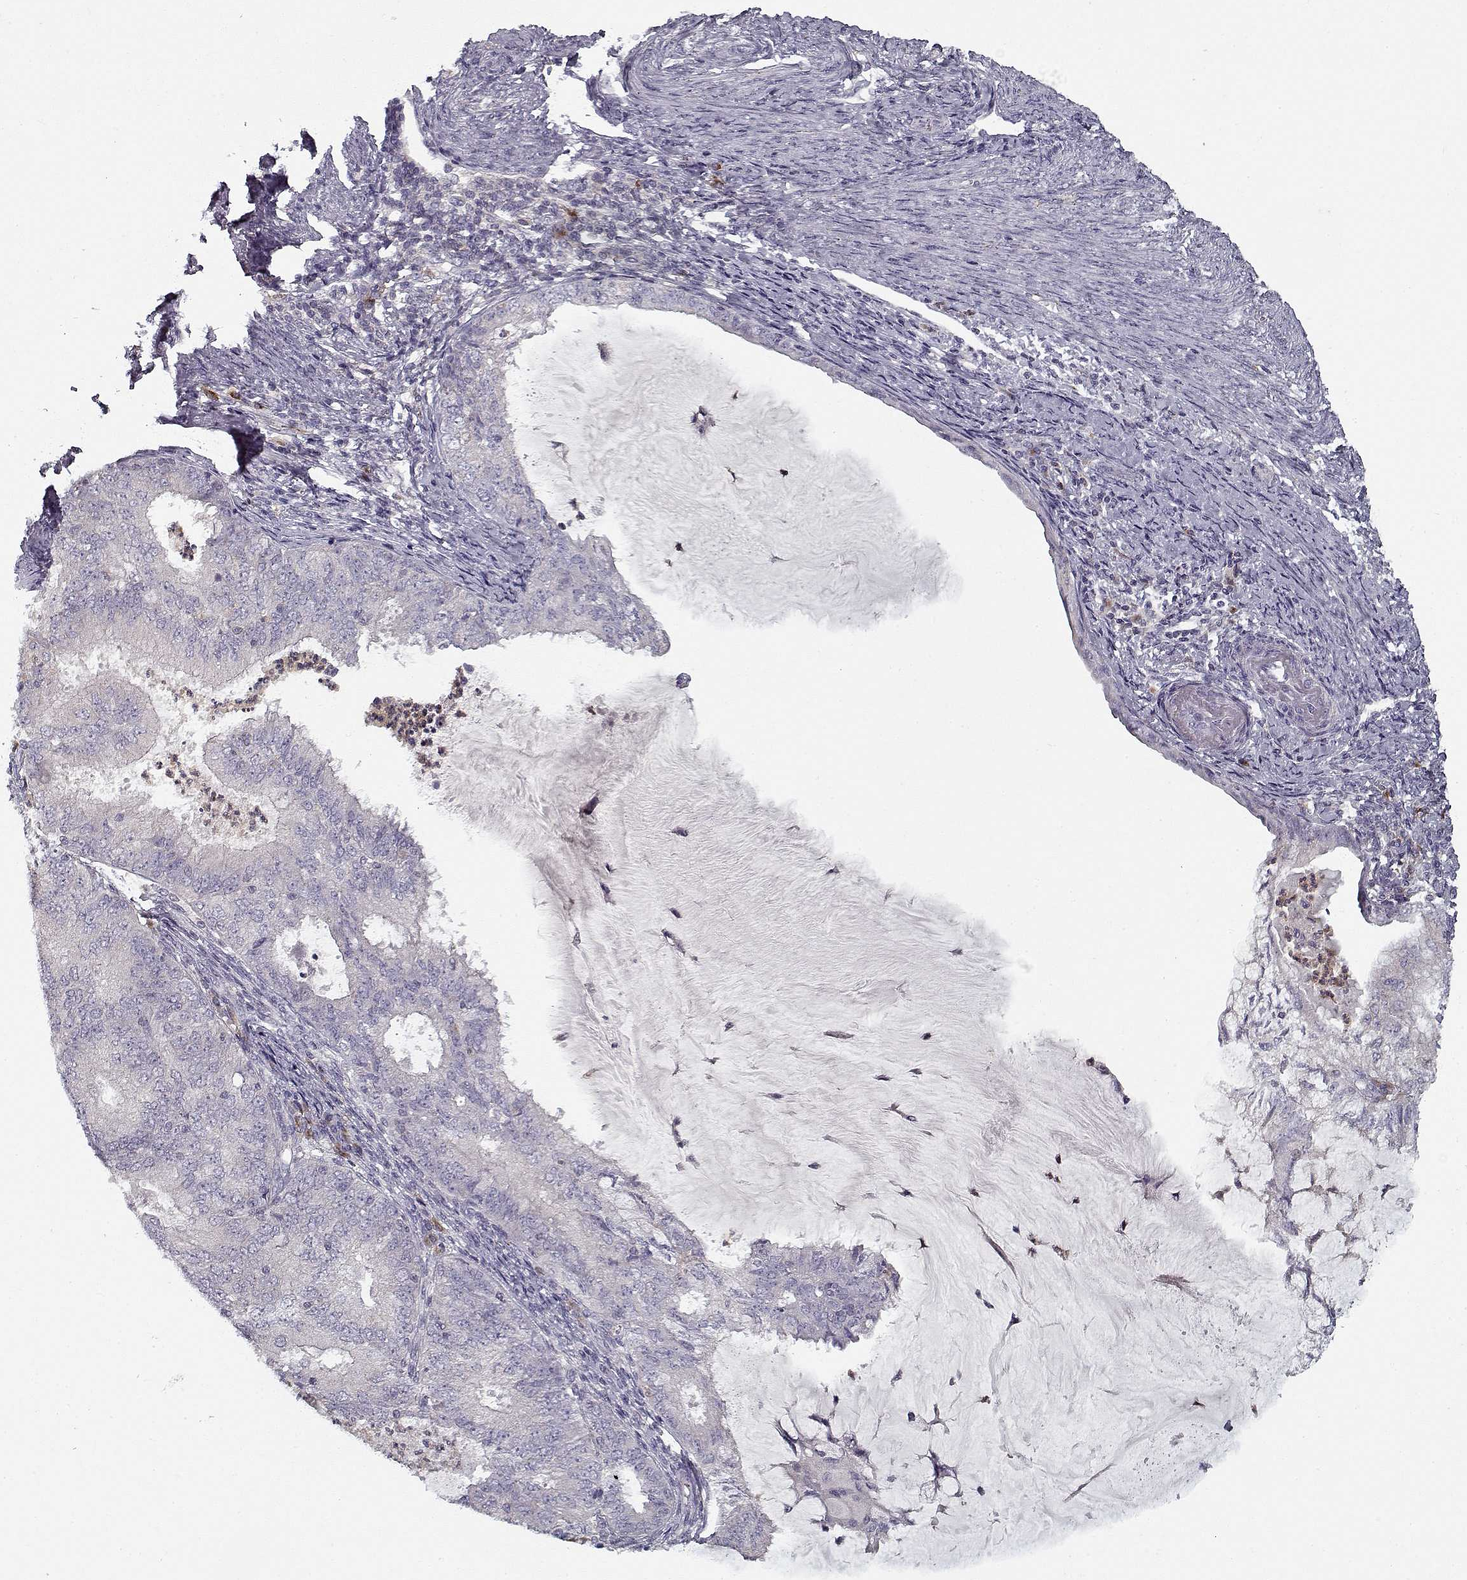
{"staining": {"intensity": "negative", "quantity": "none", "location": "none"}, "tissue": "endometrial cancer", "cell_type": "Tumor cells", "image_type": "cancer", "snomed": [{"axis": "morphology", "description": "Adenocarcinoma, NOS"}, {"axis": "topography", "description": "Endometrium"}], "caption": "Protein analysis of endometrial cancer (adenocarcinoma) exhibits no significant expression in tumor cells. (Stains: DAB IHC with hematoxylin counter stain, Microscopy: brightfield microscopy at high magnification).", "gene": "UNC13D", "patient": {"sex": "female", "age": 57}}